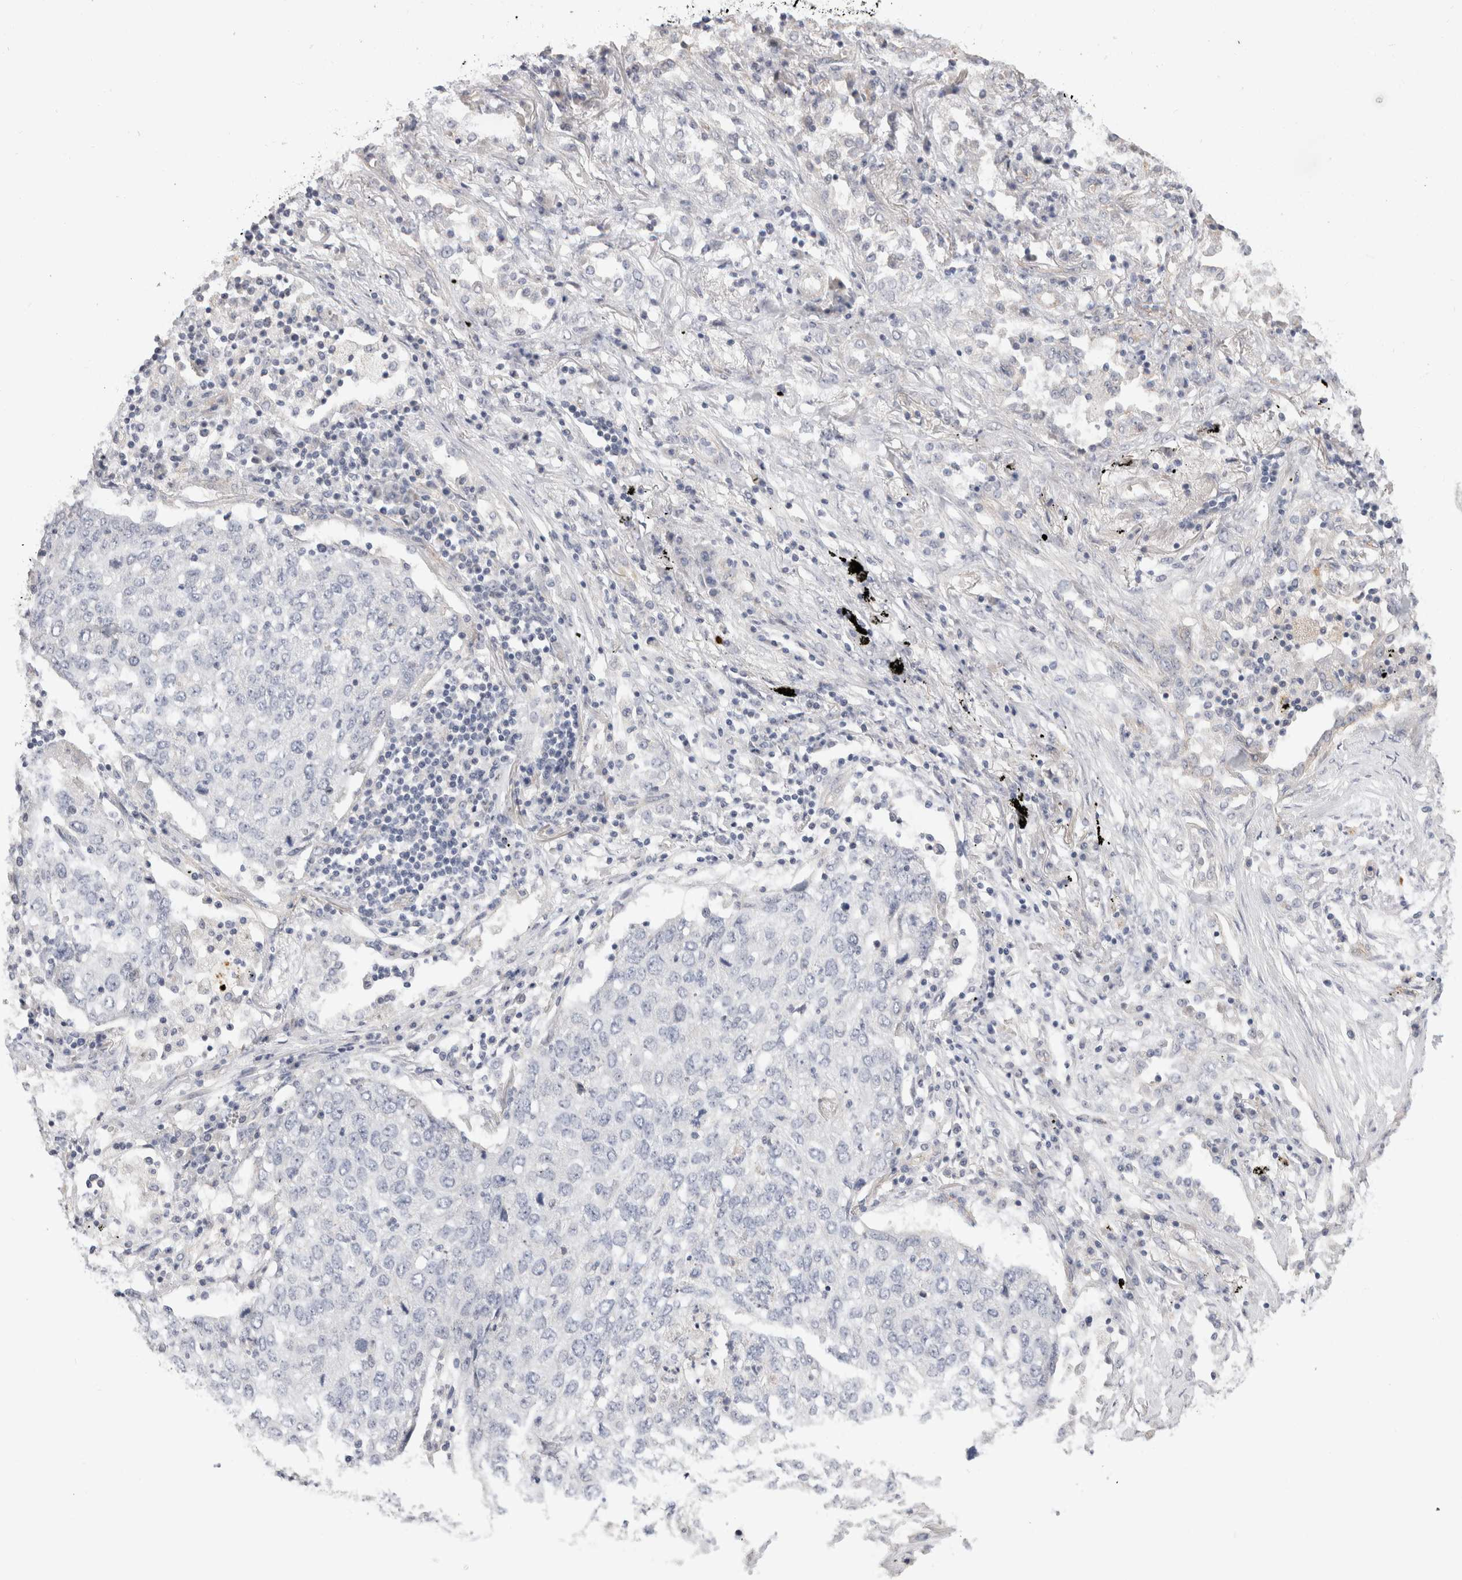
{"staining": {"intensity": "negative", "quantity": "none", "location": "none"}, "tissue": "lung cancer", "cell_type": "Tumor cells", "image_type": "cancer", "snomed": [{"axis": "morphology", "description": "Squamous cell carcinoma, NOS"}, {"axis": "topography", "description": "Lung"}], "caption": "The histopathology image displays no significant expression in tumor cells of squamous cell carcinoma (lung). The staining is performed using DAB (3,3'-diaminobenzidine) brown chromogen with nuclei counter-stained in using hematoxylin.", "gene": "AFP", "patient": {"sex": "female", "age": 63}}